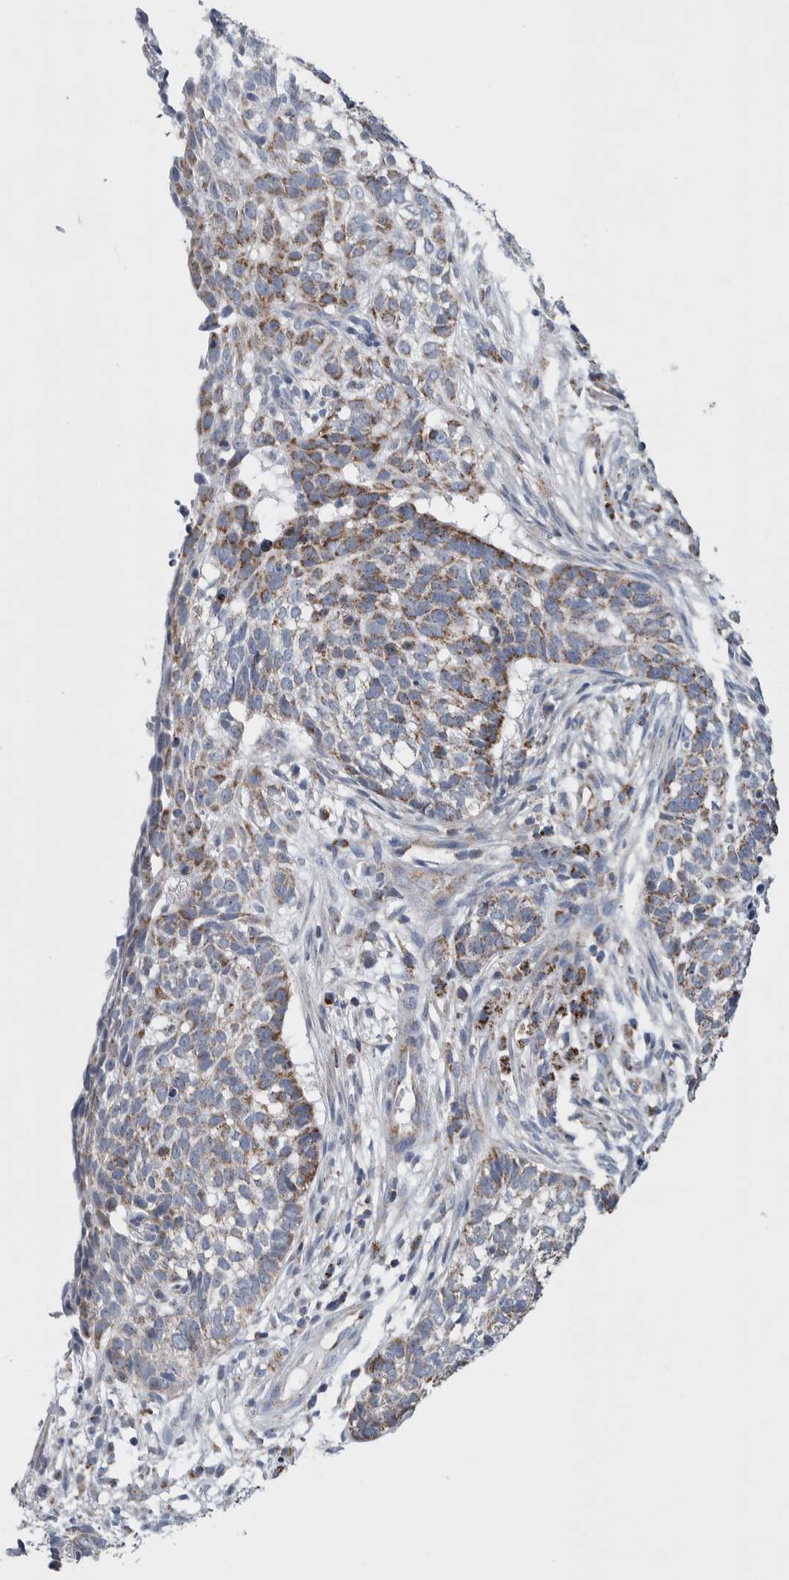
{"staining": {"intensity": "moderate", "quantity": "<25%", "location": "cytoplasmic/membranous"}, "tissue": "skin cancer", "cell_type": "Tumor cells", "image_type": "cancer", "snomed": [{"axis": "morphology", "description": "Basal cell carcinoma"}, {"axis": "topography", "description": "Skin"}], "caption": "DAB (3,3'-diaminobenzidine) immunohistochemical staining of basal cell carcinoma (skin) exhibits moderate cytoplasmic/membranous protein positivity in approximately <25% of tumor cells. (DAB IHC with brightfield microscopy, high magnification).", "gene": "ETFA", "patient": {"sex": "male", "age": 85}}